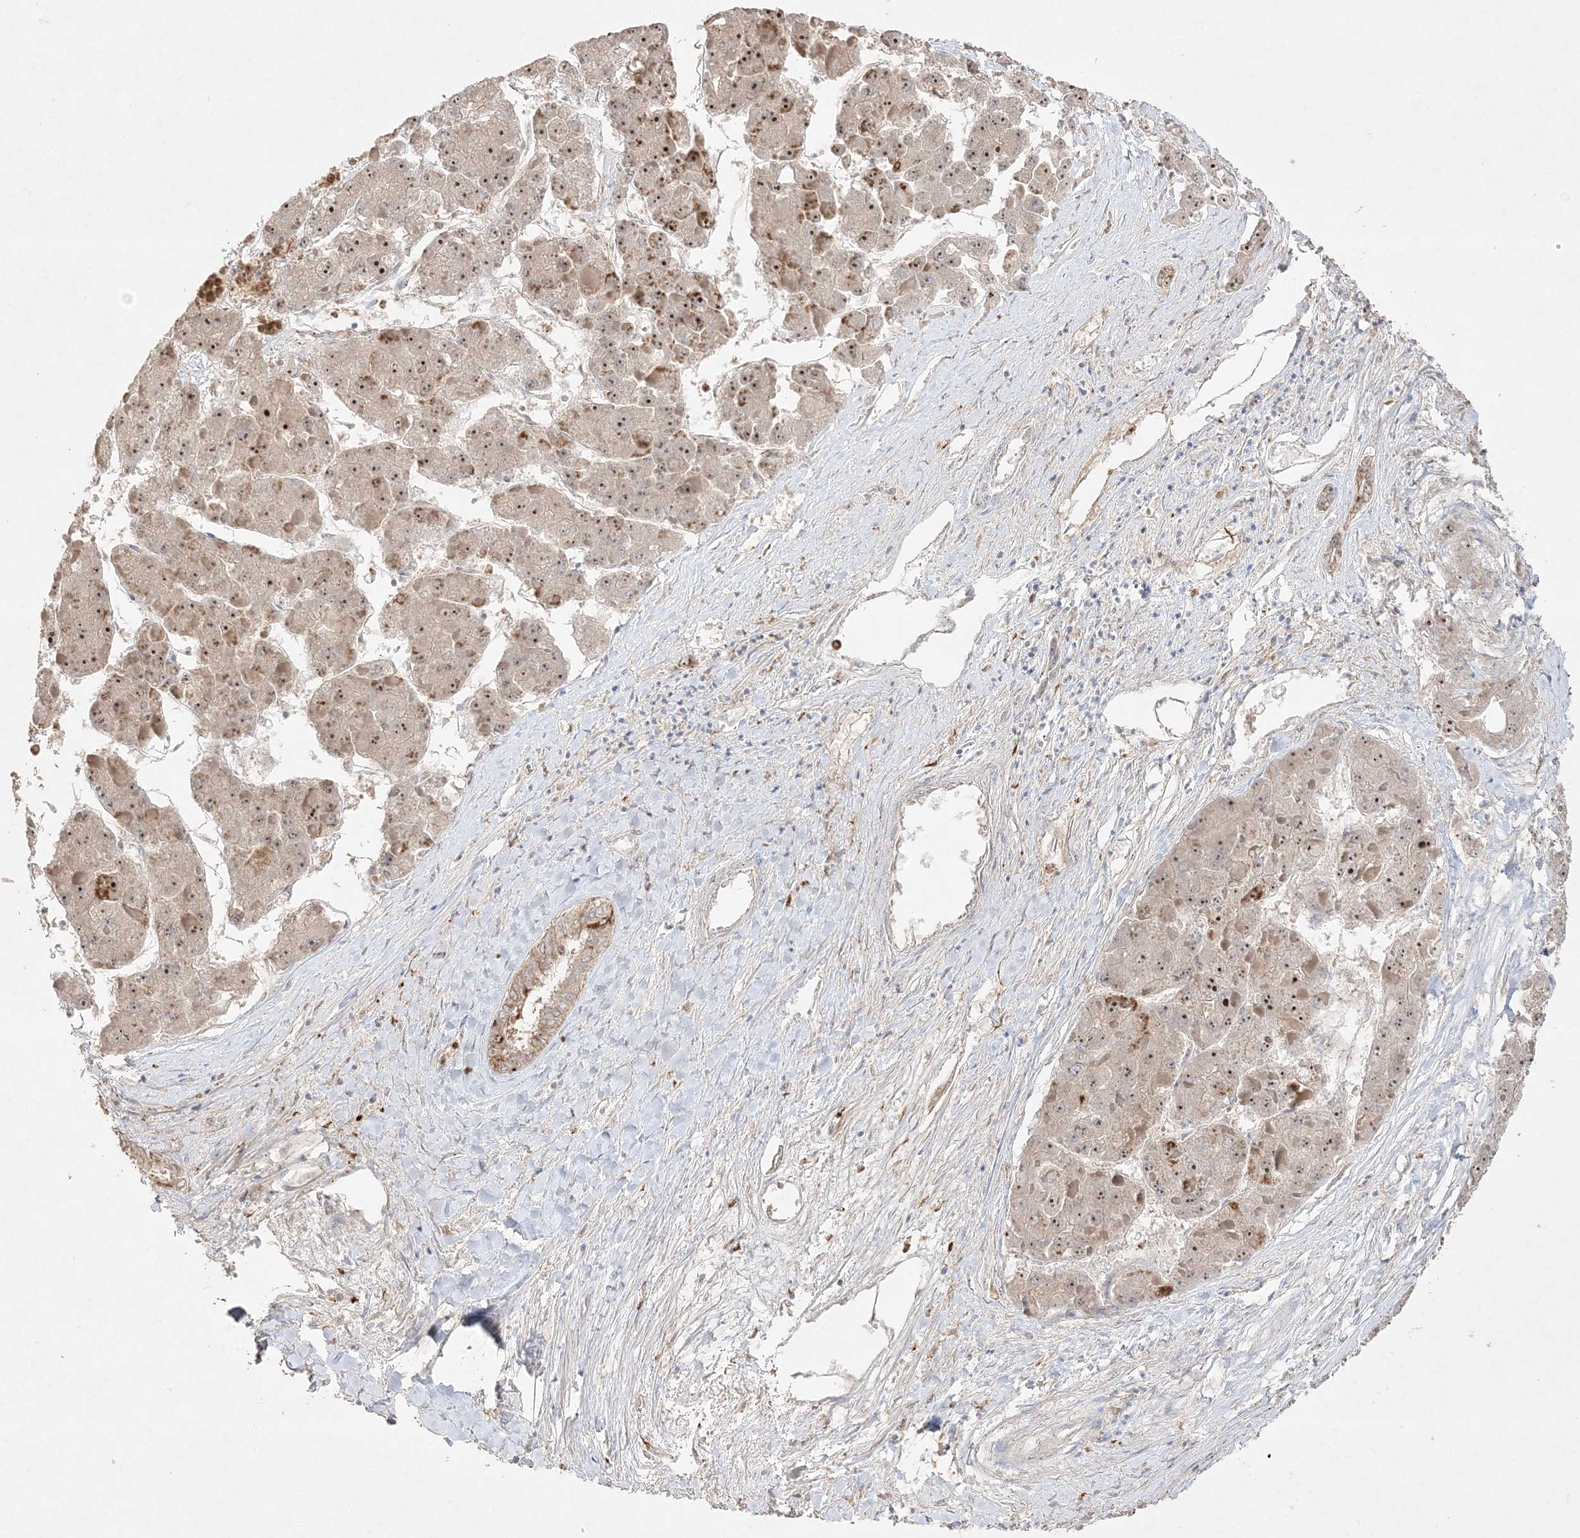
{"staining": {"intensity": "moderate", "quantity": ">75%", "location": "nuclear"}, "tissue": "liver cancer", "cell_type": "Tumor cells", "image_type": "cancer", "snomed": [{"axis": "morphology", "description": "Carcinoma, Hepatocellular, NOS"}, {"axis": "topography", "description": "Liver"}], "caption": "Immunohistochemical staining of liver cancer (hepatocellular carcinoma) shows medium levels of moderate nuclear protein positivity in about >75% of tumor cells.", "gene": "NOP16", "patient": {"sex": "female", "age": 73}}